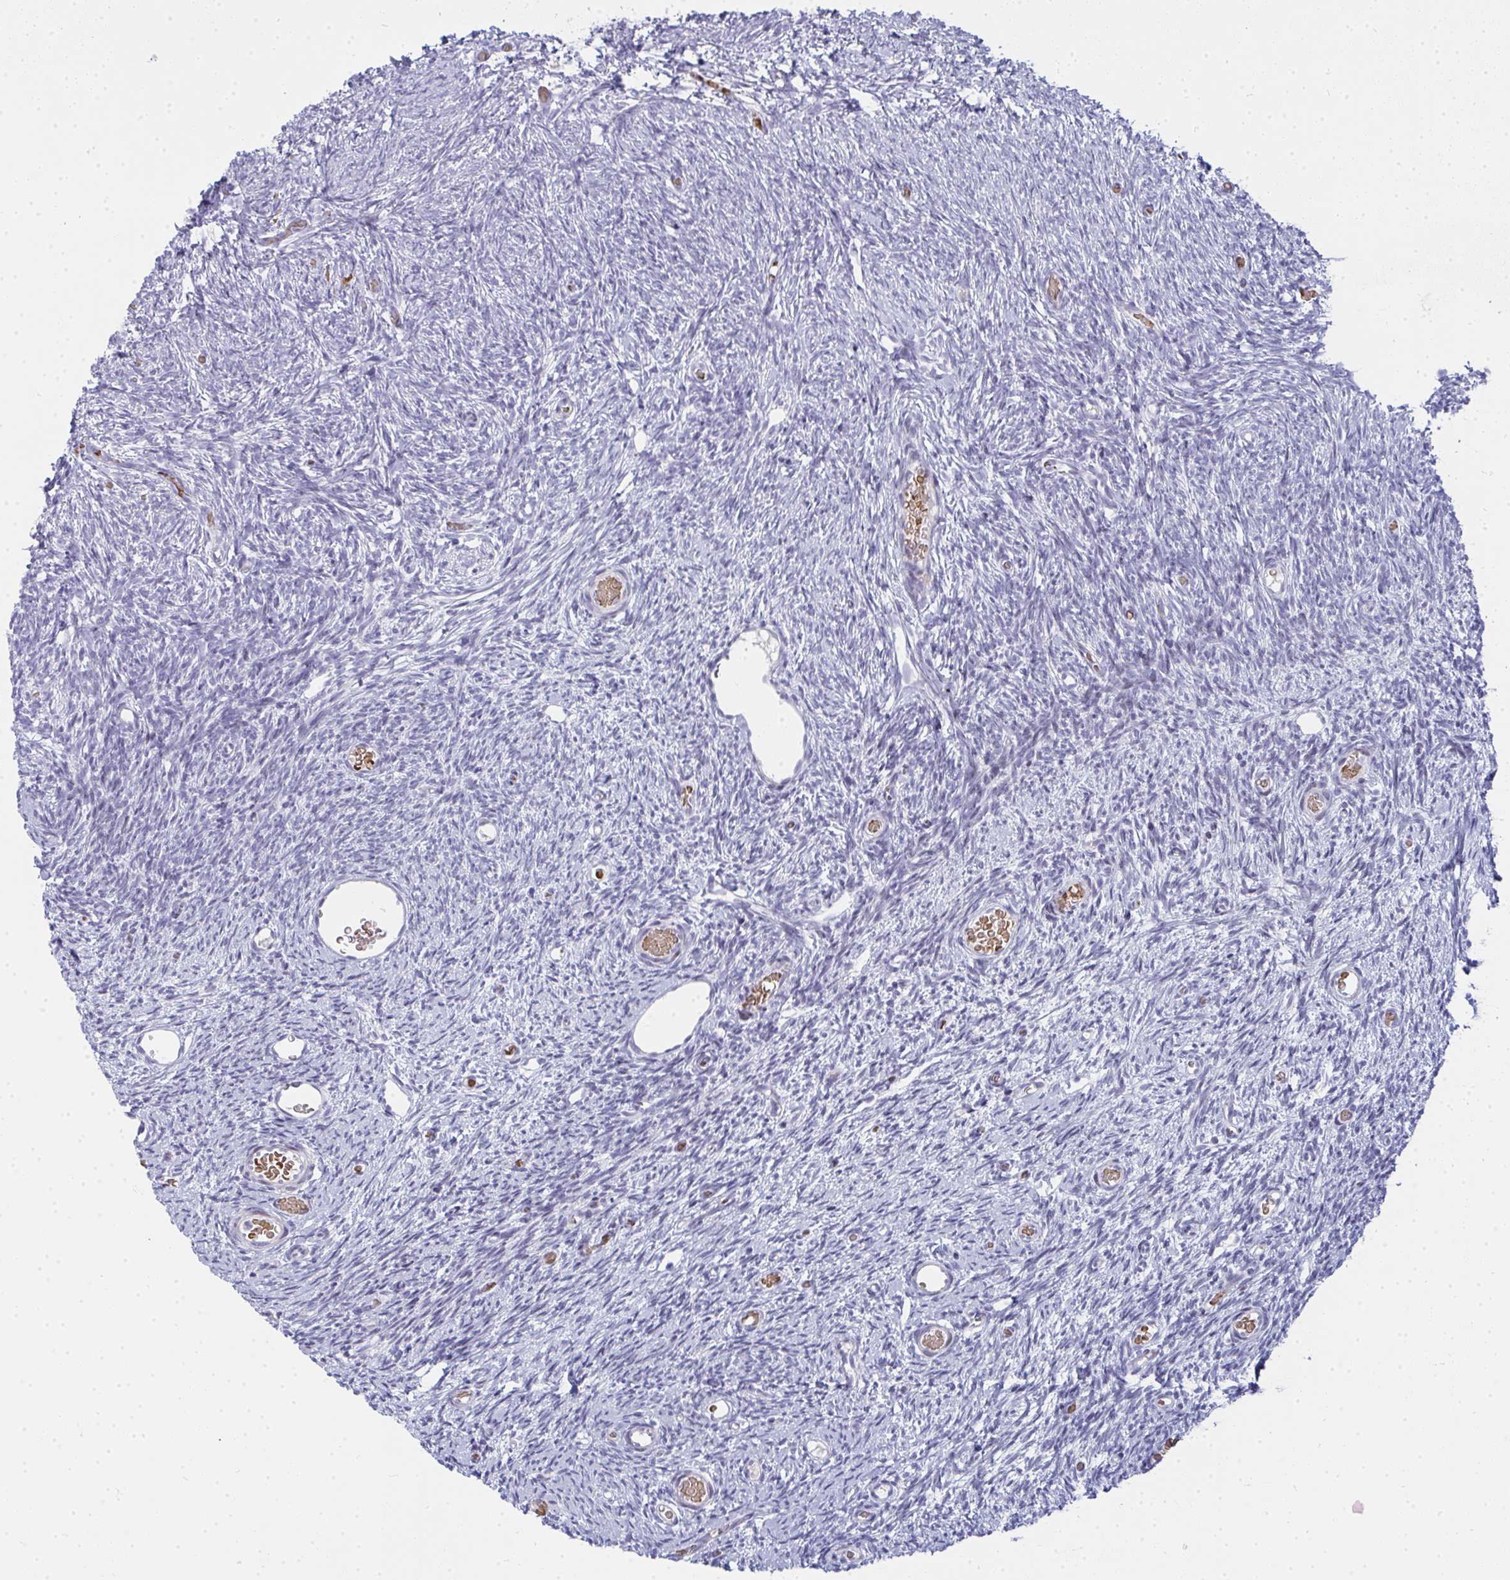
{"staining": {"intensity": "negative", "quantity": "none", "location": "none"}, "tissue": "ovary", "cell_type": "Follicle cells", "image_type": "normal", "snomed": [{"axis": "morphology", "description": "Normal tissue, NOS"}, {"axis": "topography", "description": "Ovary"}], "caption": "IHC photomicrograph of unremarkable ovary: human ovary stained with DAB (3,3'-diaminobenzidine) displays no significant protein staining in follicle cells.", "gene": "ZNF182", "patient": {"sex": "female", "age": 39}}